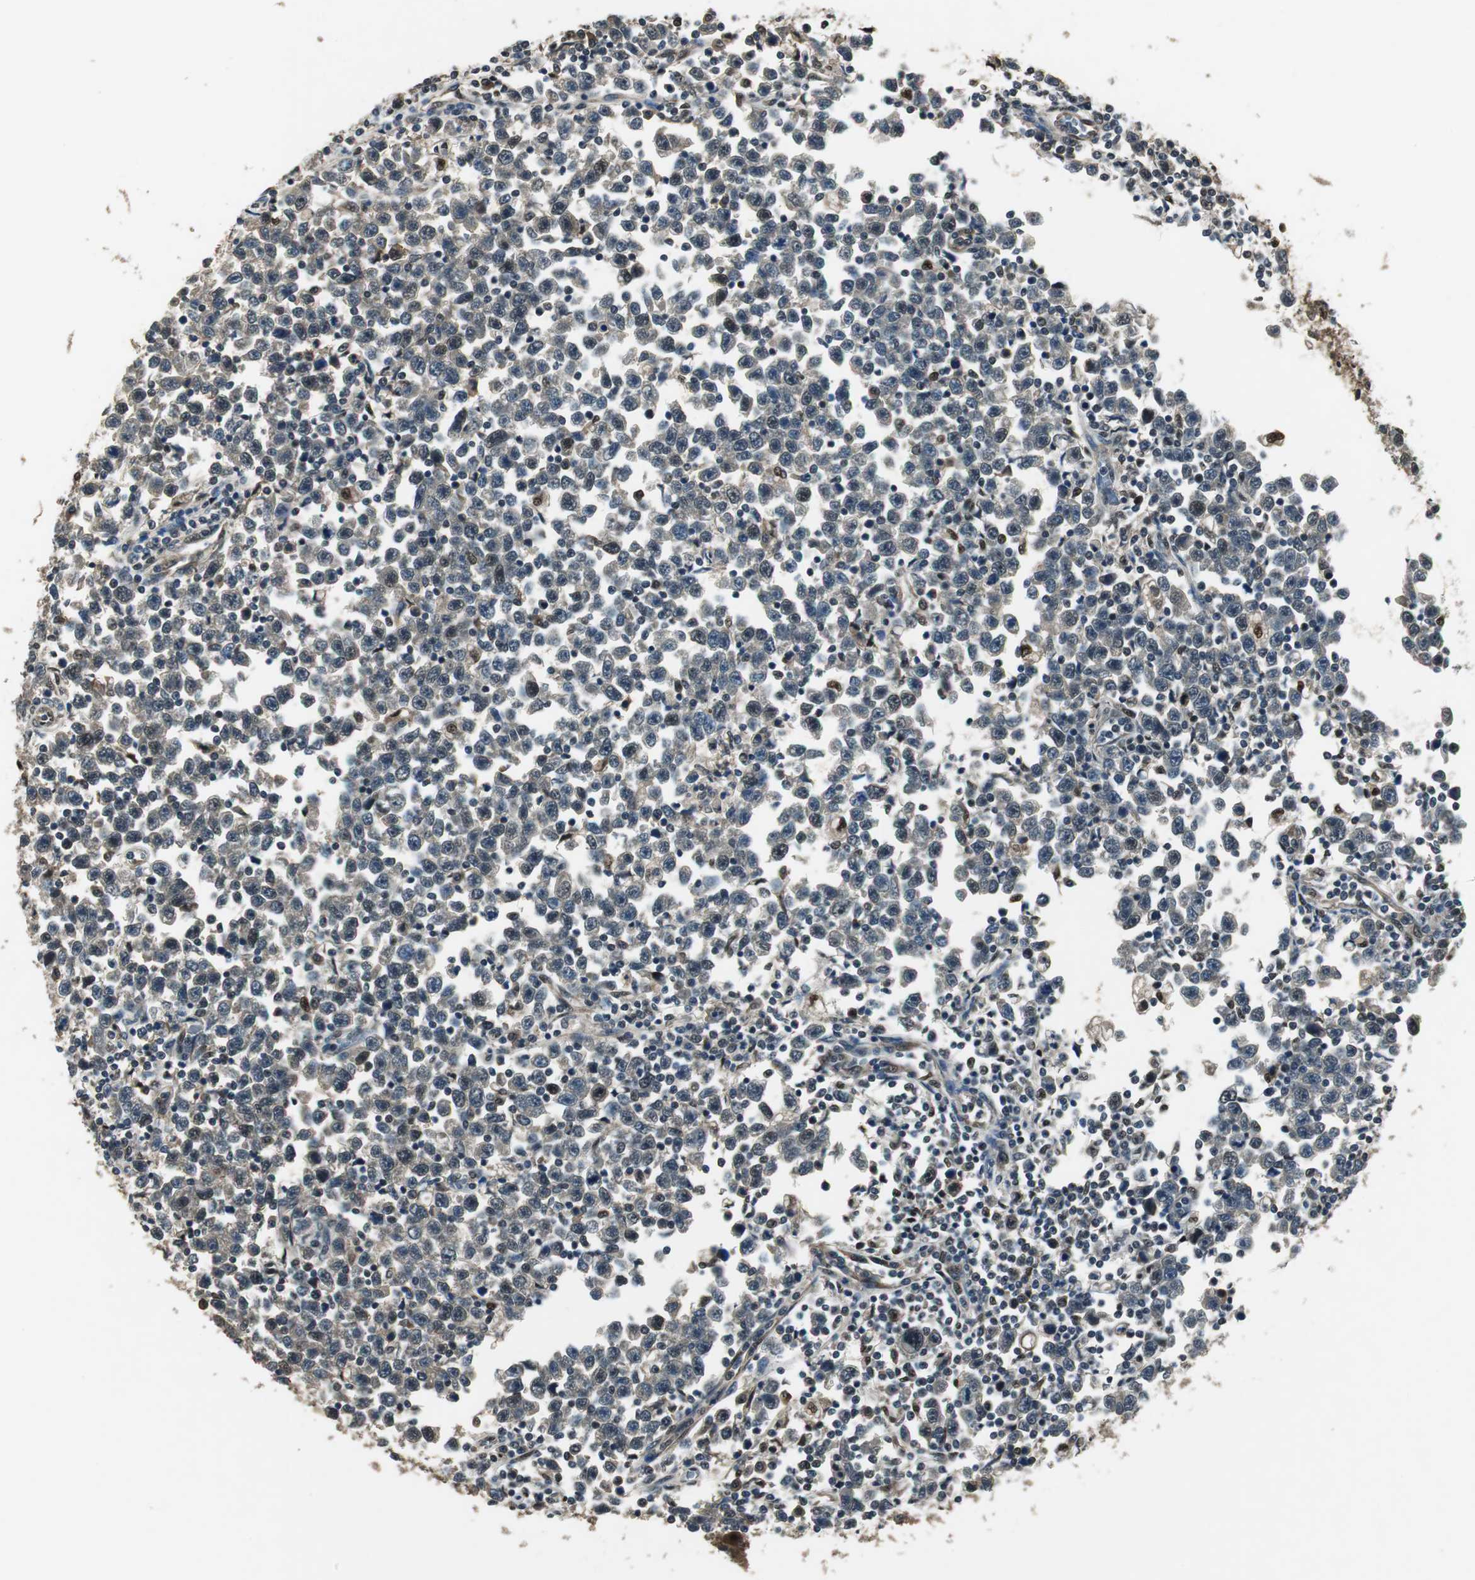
{"staining": {"intensity": "weak", "quantity": "25%-75%", "location": "cytoplasmic/membranous"}, "tissue": "testis cancer", "cell_type": "Tumor cells", "image_type": "cancer", "snomed": [{"axis": "morphology", "description": "Seminoma, NOS"}, {"axis": "topography", "description": "Testis"}], "caption": "A low amount of weak cytoplasmic/membranous expression is seen in about 25%-75% of tumor cells in testis cancer (seminoma) tissue. The staining was performed using DAB, with brown indicating positive protein expression. Nuclei are stained blue with hematoxylin.", "gene": "PSMB4", "patient": {"sex": "male", "age": 43}}